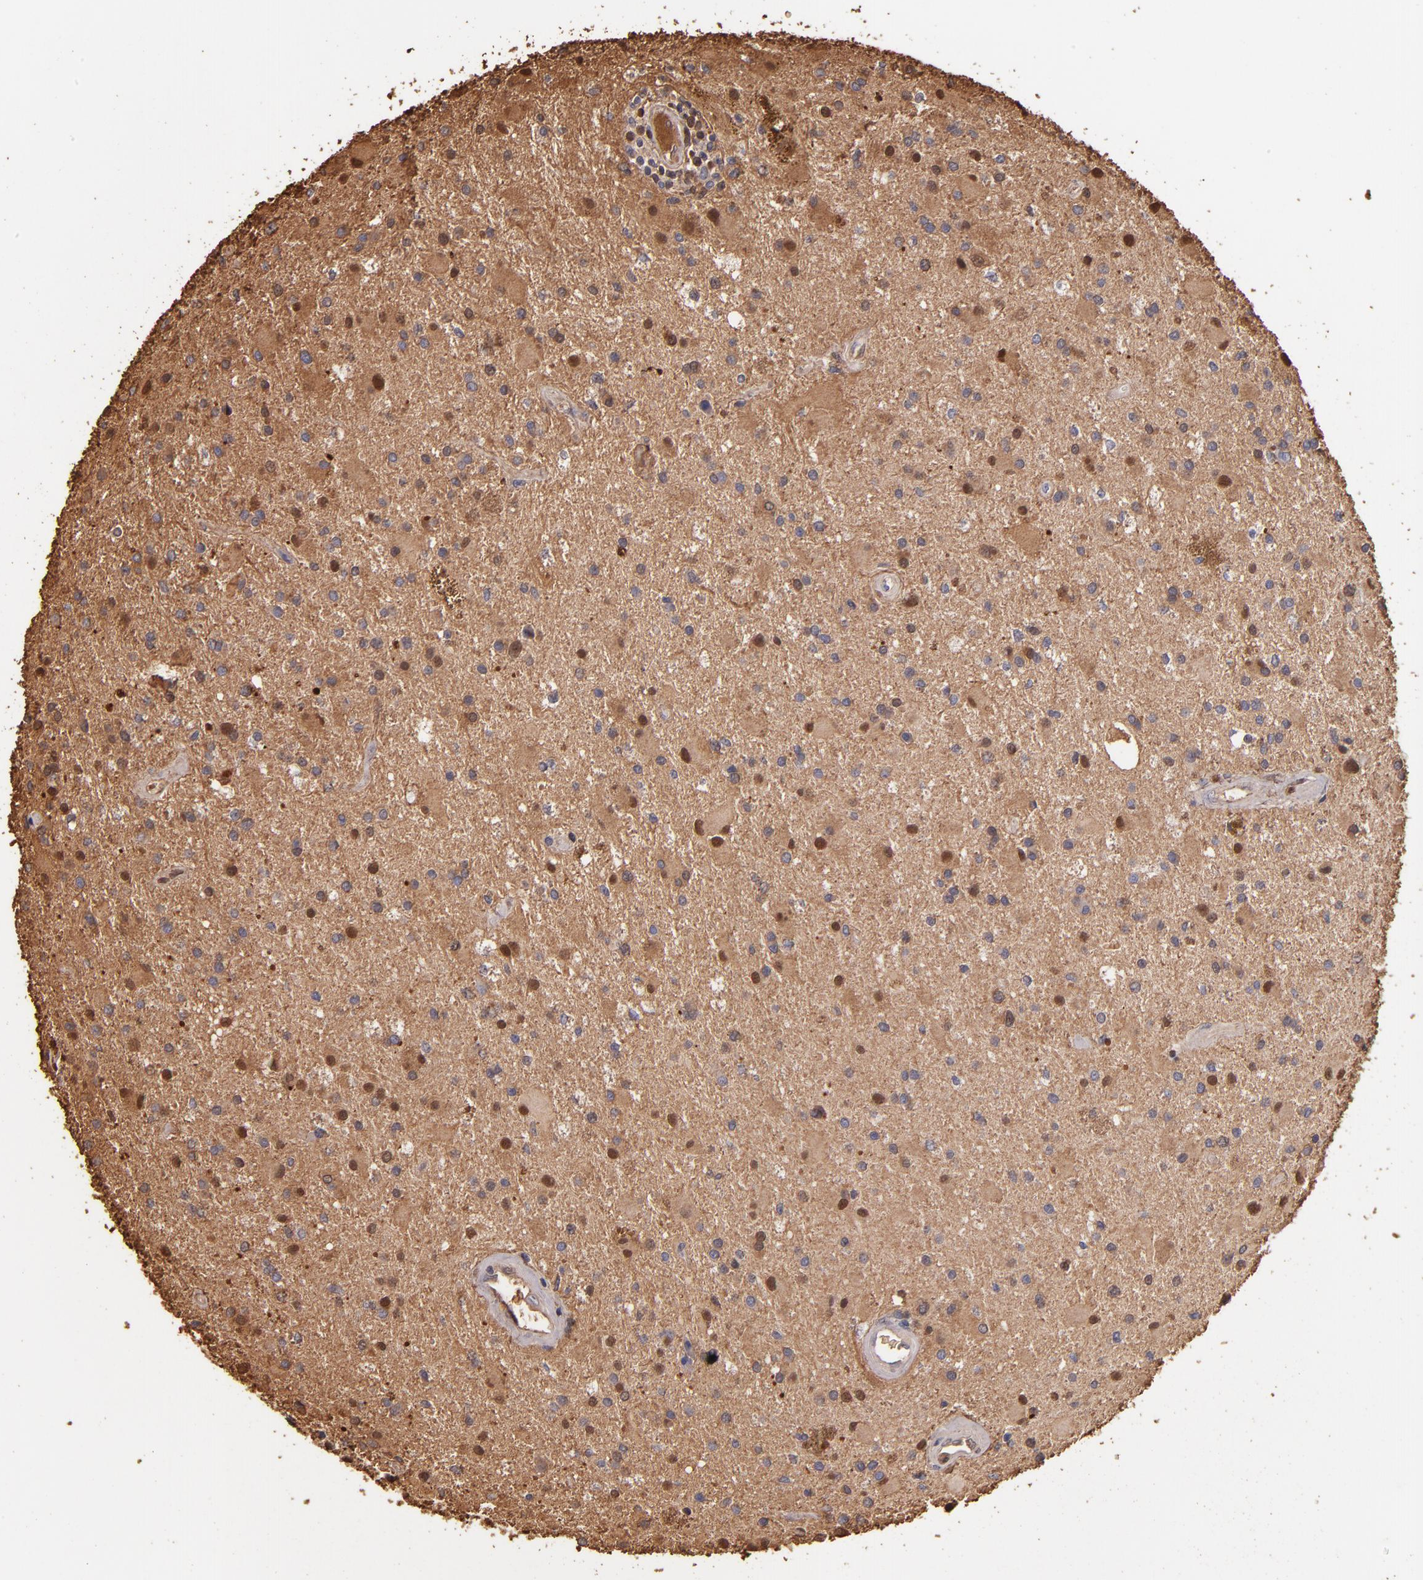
{"staining": {"intensity": "moderate", "quantity": "25%-75%", "location": "cytoplasmic/membranous,nuclear"}, "tissue": "glioma", "cell_type": "Tumor cells", "image_type": "cancer", "snomed": [{"axis": "morphology", "description": "Glioma, malignant, Low grade"}, {"axis": "topography", "description": "Brain"}], "caption": "Glioma tissue exhibits moderate cytoplasmic/membranous and nuclear expression in approximately 25%-75% of tumor cells, visualized by immunohistochemistry.", "gene": "S100A6", "patient": {"sex": "male", "age": 58}}